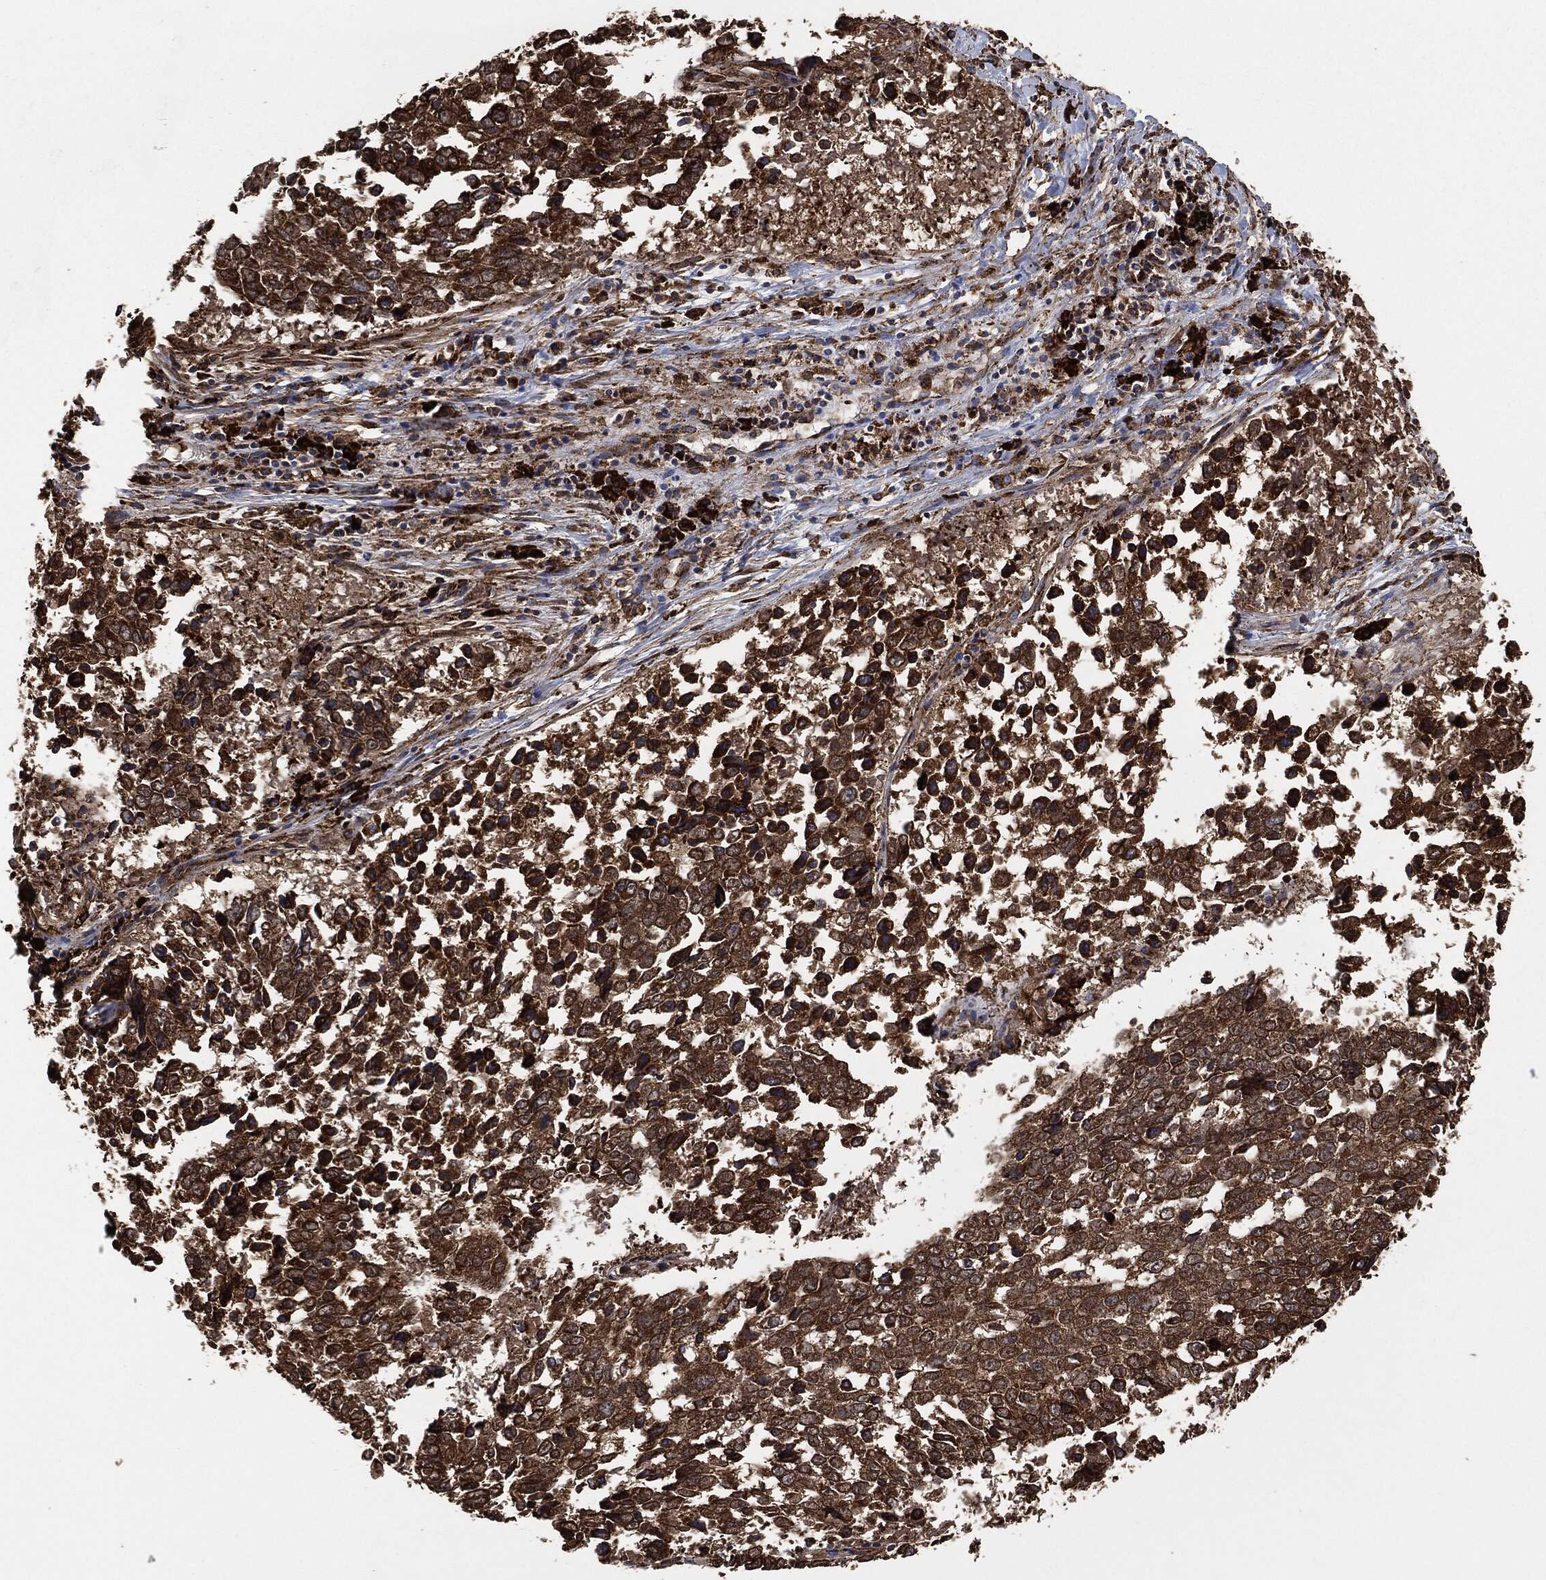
{"staining": {"intensity": "strong", "quantity": ">75%", "location": "cytoplasmic/membranous"}, "tissue": "lung cancer", "cell_type": "Tumor cells", "image_type": "cancer", "snomed": [{"axis": "morphology", "description": "Squamous cell carcinoma, NOS"}, {"axis": "topography", "description": "Lung"}], "caption": "Strong cytoplasmic/membranous protein expression is present in approximately >75% of tumor cells in lung cancer.", "gene": "AMFR", "patient": {"sex": "male", "age": 82}}